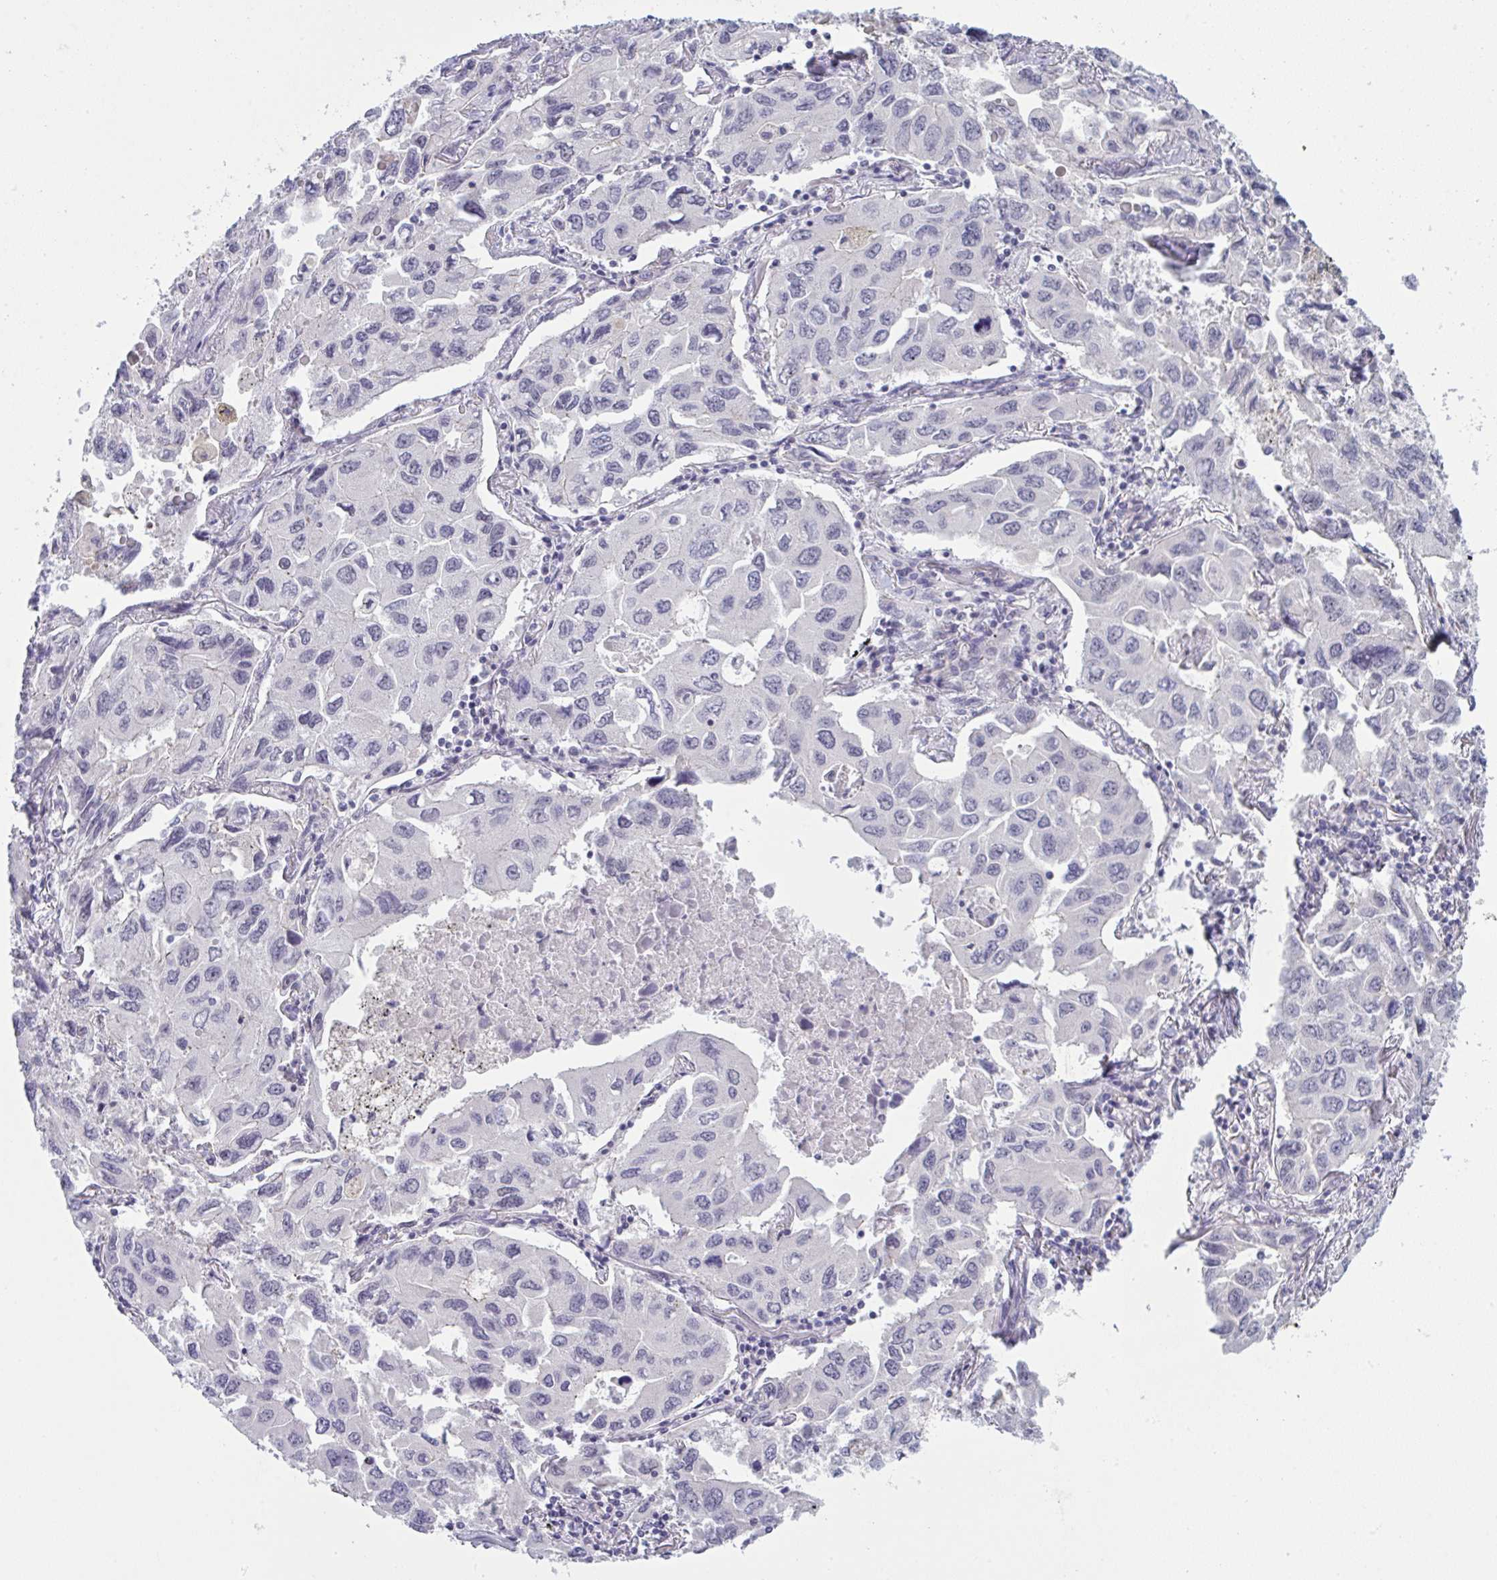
{"staining": {"intensity": "negative", "quantity": "none", "location": "none"}, "tissue": "lung cancer", "cell_type": "Tumor cells", "image_type": "cancer", "snomed": [{"axis": "morphology", "description": "Adenocarcinoma, NOS"}, {"axis": "topography", "description": "Lung"}], "caption": "A photomicrograph of human lung cancer (adenocarcinoma) is negative for staining in tumor cells.", "gene": "ZNF784", "patient": {"sex": "male", "age": 64}}